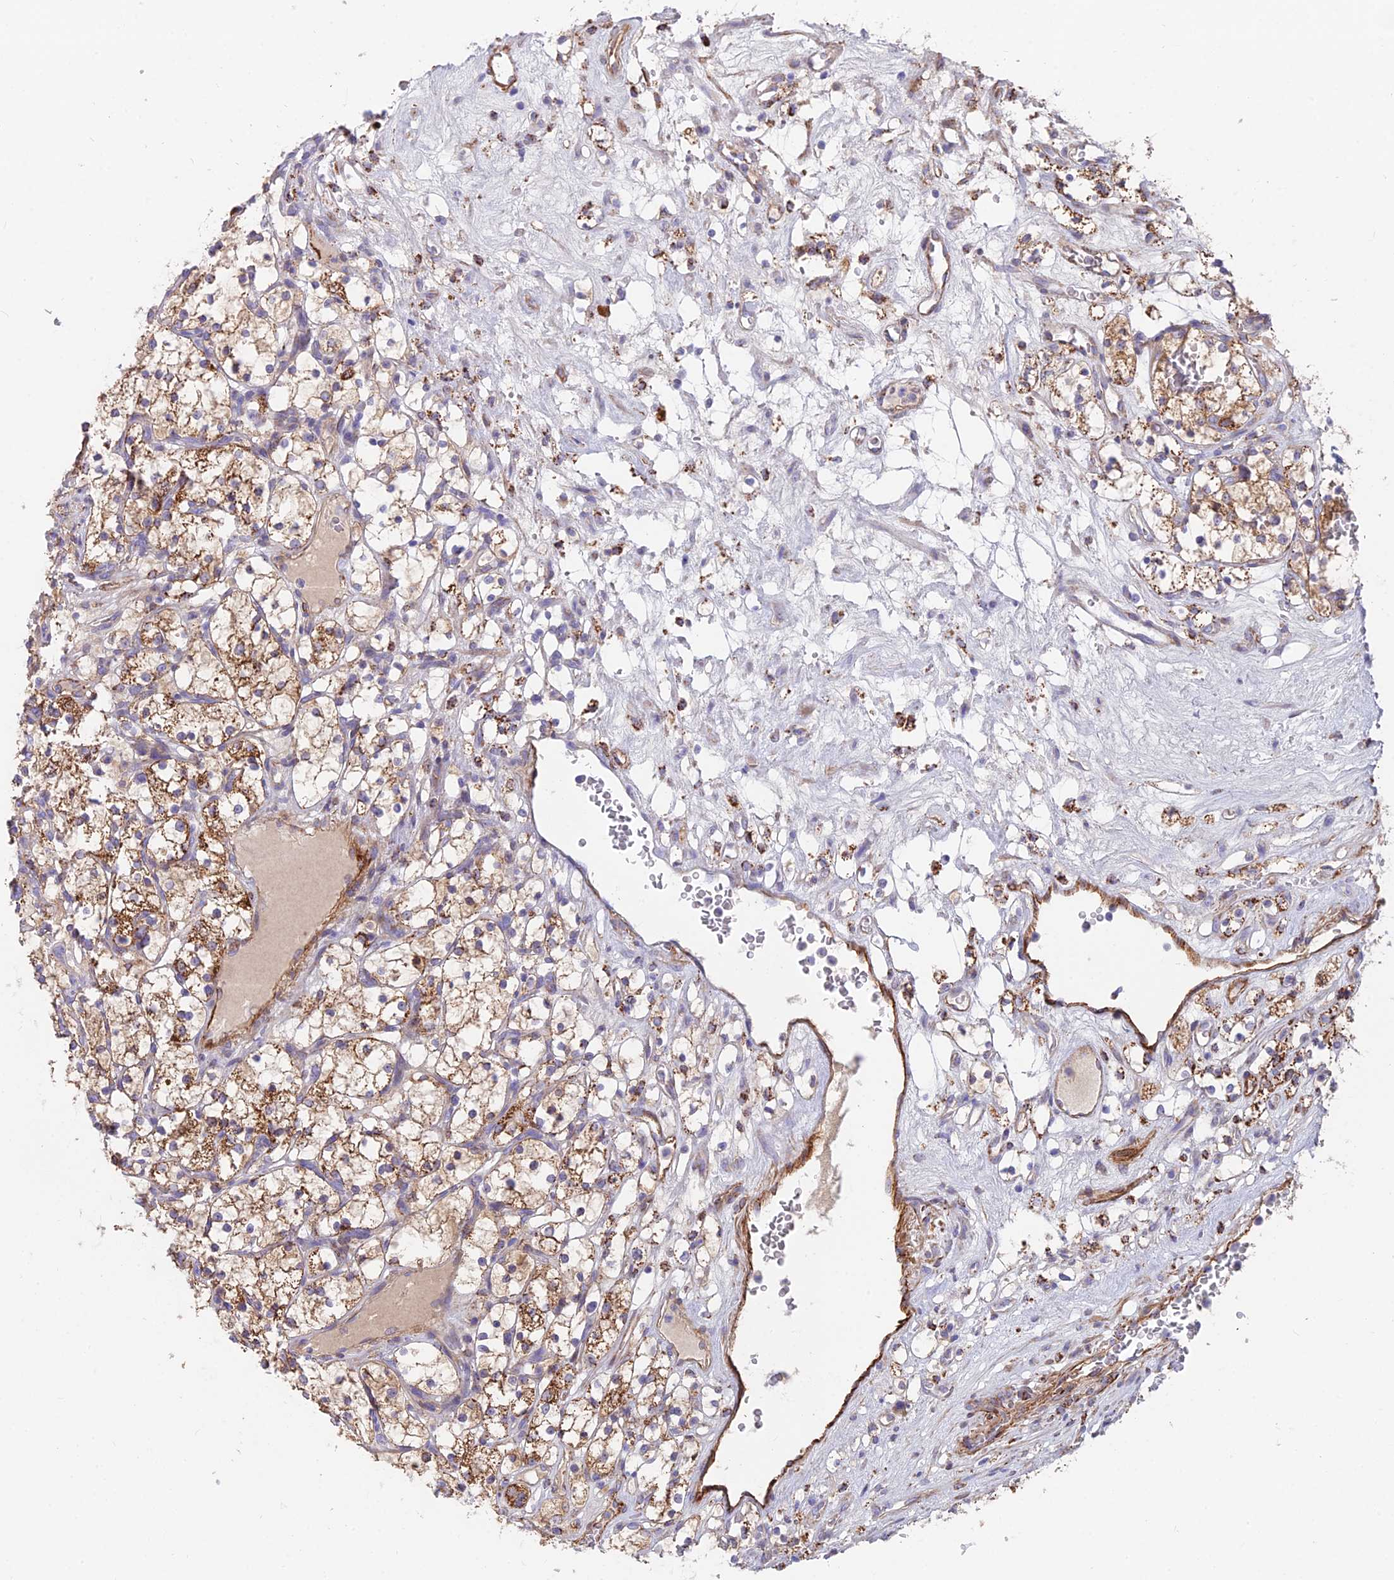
{"staining": {"intensity": "strong", "quantity": "25%-75%", "location": "cytoplasmic/membranous"}, "tissue": "renal cancer", "cell_type": "Tumor cells", "image_type": "cancer", "snomed": [{"axis": "morphology", "description": "Adenocarcinoma, NOS"}, {"axis": "topography", "description": "Kidney"}], "caption": "Immunohistochemical staining of renal cancer shows strong cytoplasmic/membranous protein expression in approximately 25%-75% of tumor cells. Immunohistochemistry (ihc) stains the protein in brown and the nuclei are stained blue.", "gene": "TIGD6", "patient": {"sex": "female", "age": 69}}